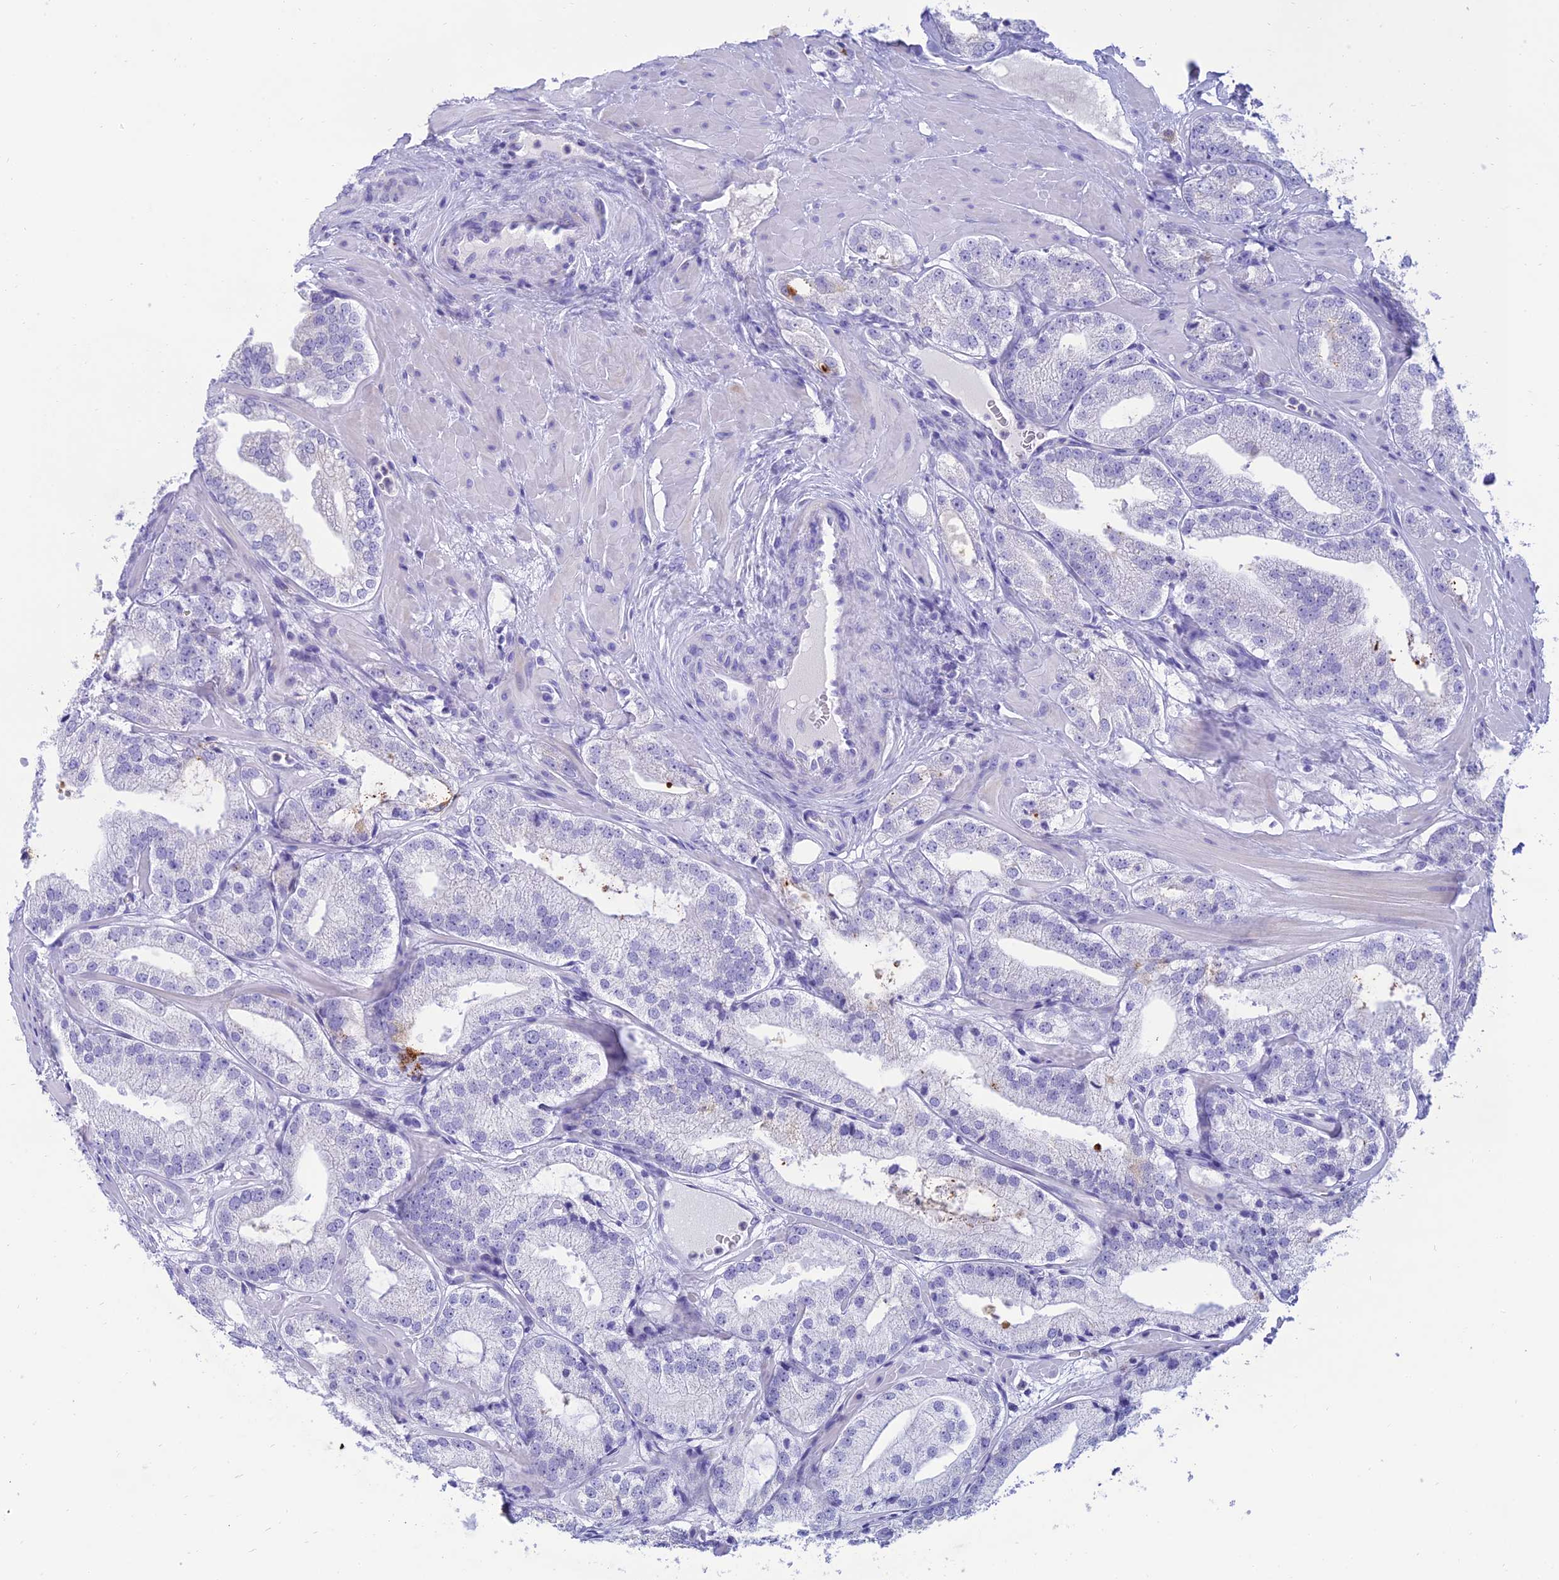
{"staining": {"intensity": "negative", "quantity": "none", "location": "none"}, "tissue": "prostate cancer", "cell_type": "Tumor cells", "image_type": "cancer", "snomed": [{"axis": "morphology", "description": "Adenocarcinoma, Low grade"}, {"axis": "topography", "description": "Prostate"}], "caption": "Tumor cells show no significant positivity in prostate cancer.", "gene": "MAL2", "patient": {"sex": "male", "age": 60}}